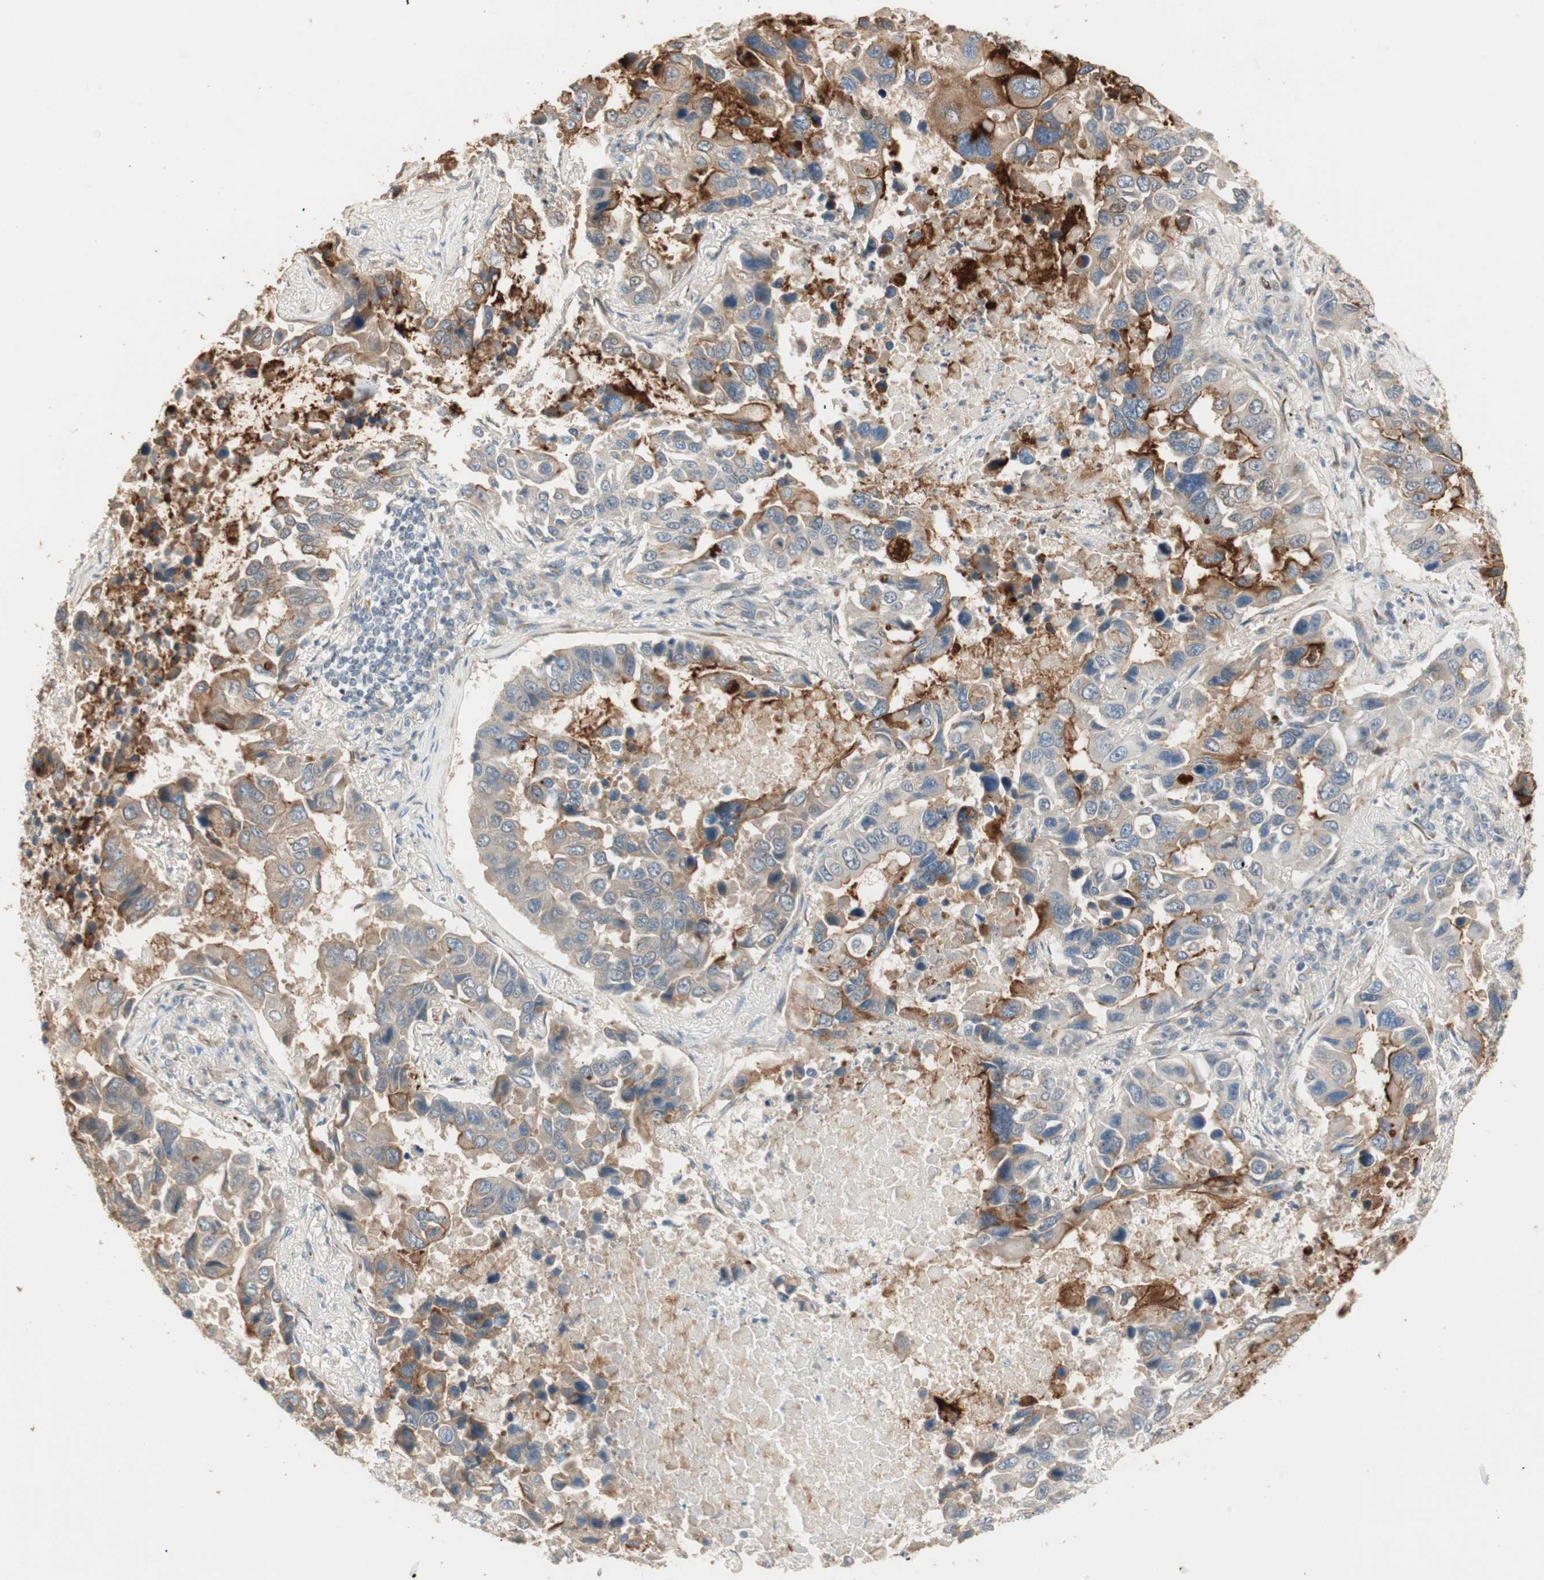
{"staining": {"intensity": "strong", "quantity": "25%-75%", "location": "cytoplasmic/membranous"}, "tissue": "lung cancer", "cell_type": "Tumor cells", "image_type": "cancer", "snomed": [{"axis": "morphology", "description": "Adenocarcinoma, NOS"}, {"axis": "topography", "description": "Lung"}], "caption": "Tumor cells exhibit high levels of strong cytoplasmic/membranous expression in approximately 25%-75% of cells in human lung adenocarcinoma.", "gene": "TASOR", "patient": {"sex": "male", "age": 64}}